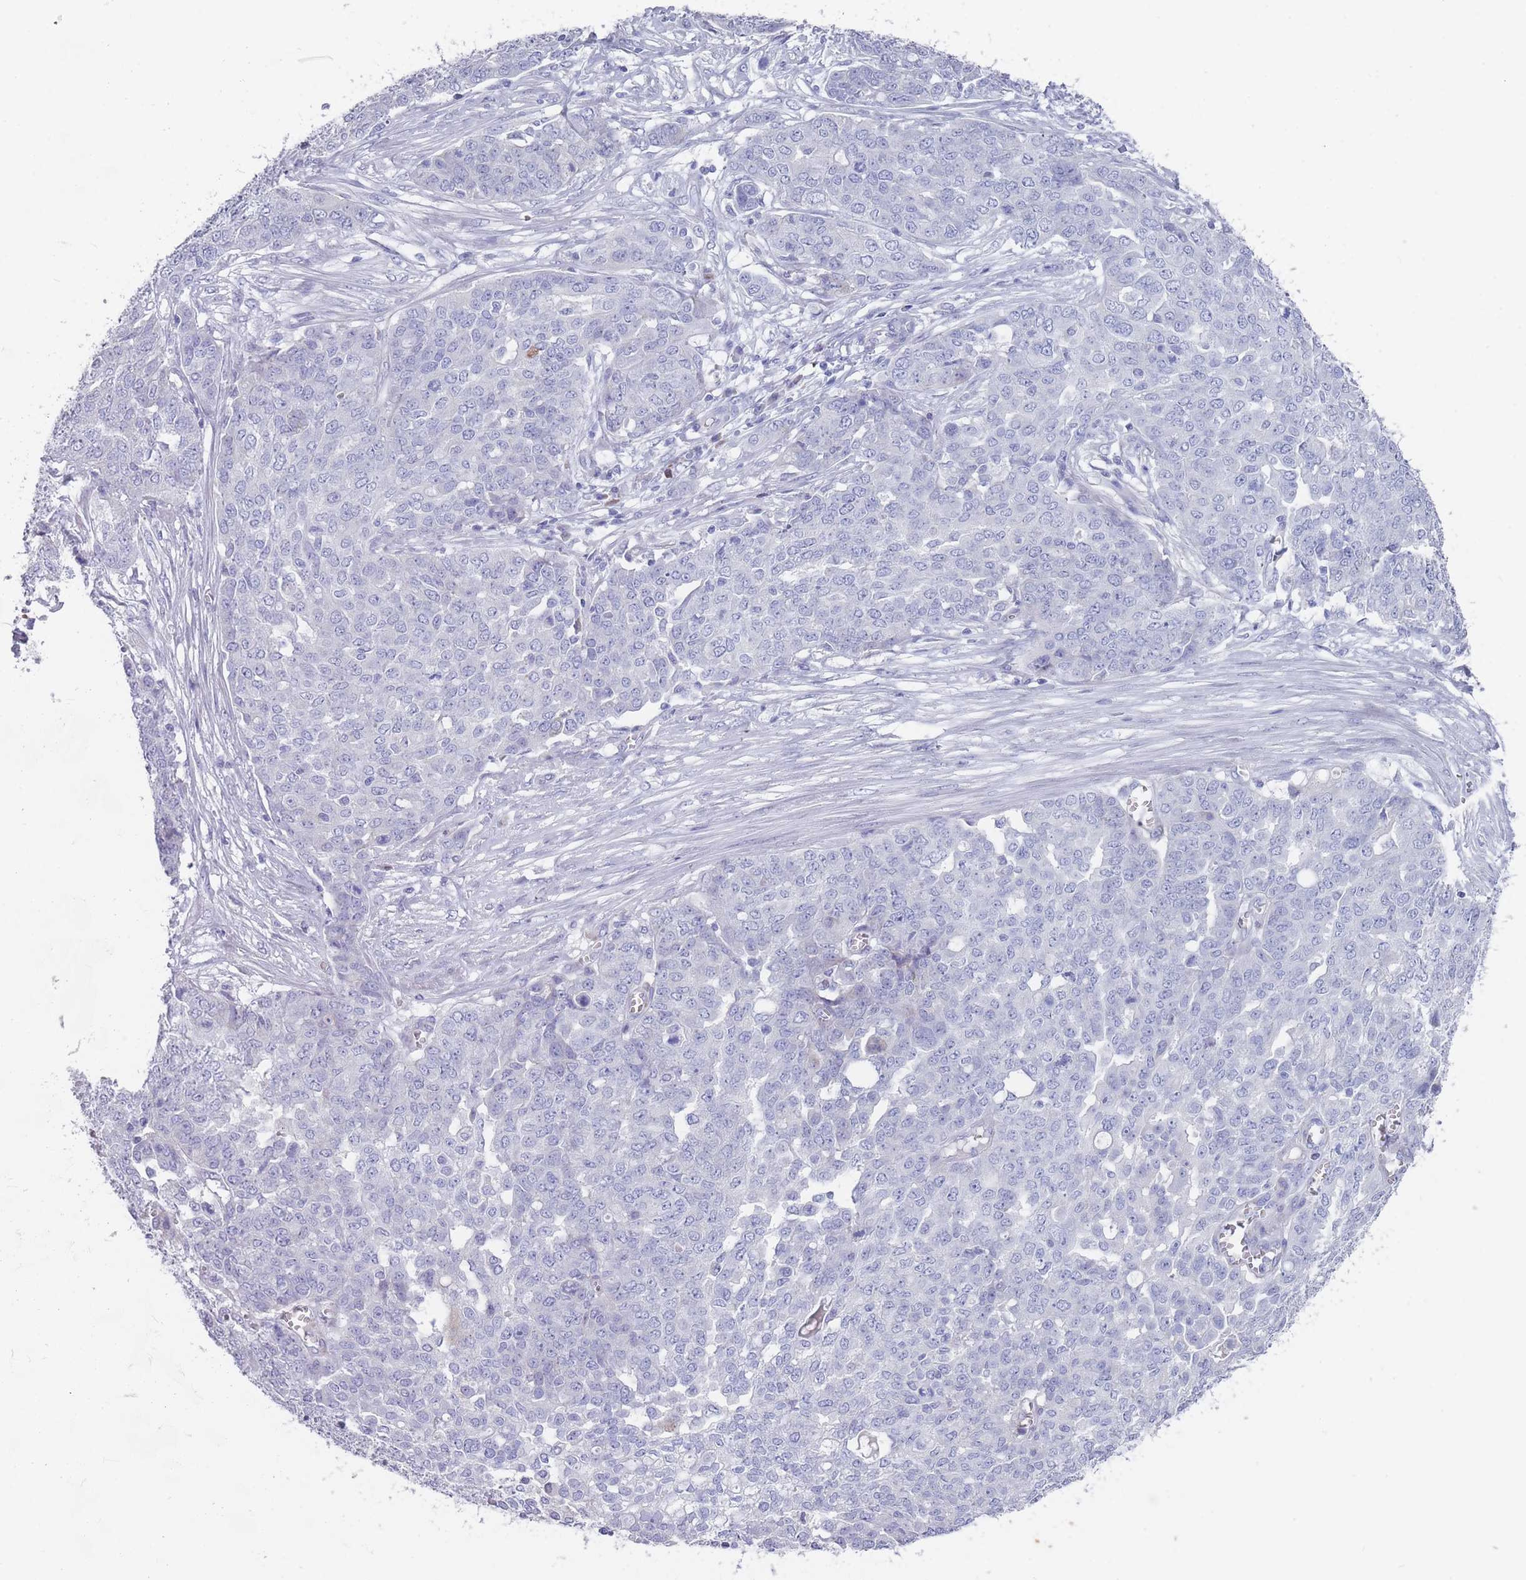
{"staining": {"intensity": "negative", "quantity": "none", "location": "none"}, "tissue": "ovarian cancer", "cell_type": "Tumor cells", "image_type": "cancer", "snomed": [{"axis": "morphology", "description": "Cystadenocarcinoma, serous, NOS"}, {"axis": "topography", "description": "Soft tissue"}, {"axis": "topography", "description": "Ovary"}], "caption": "High magnification brightfield microscopy of ovarian cancer (serous cystadenocarcinoma) stained with DAB (3,3'-diaminobenzidine) (brown) and counterstained with hematoxylin (blue): tumor cells show no significant staining.", "gene": "ST8SIA5", "patient": {"sex": "female", "age": 57}}